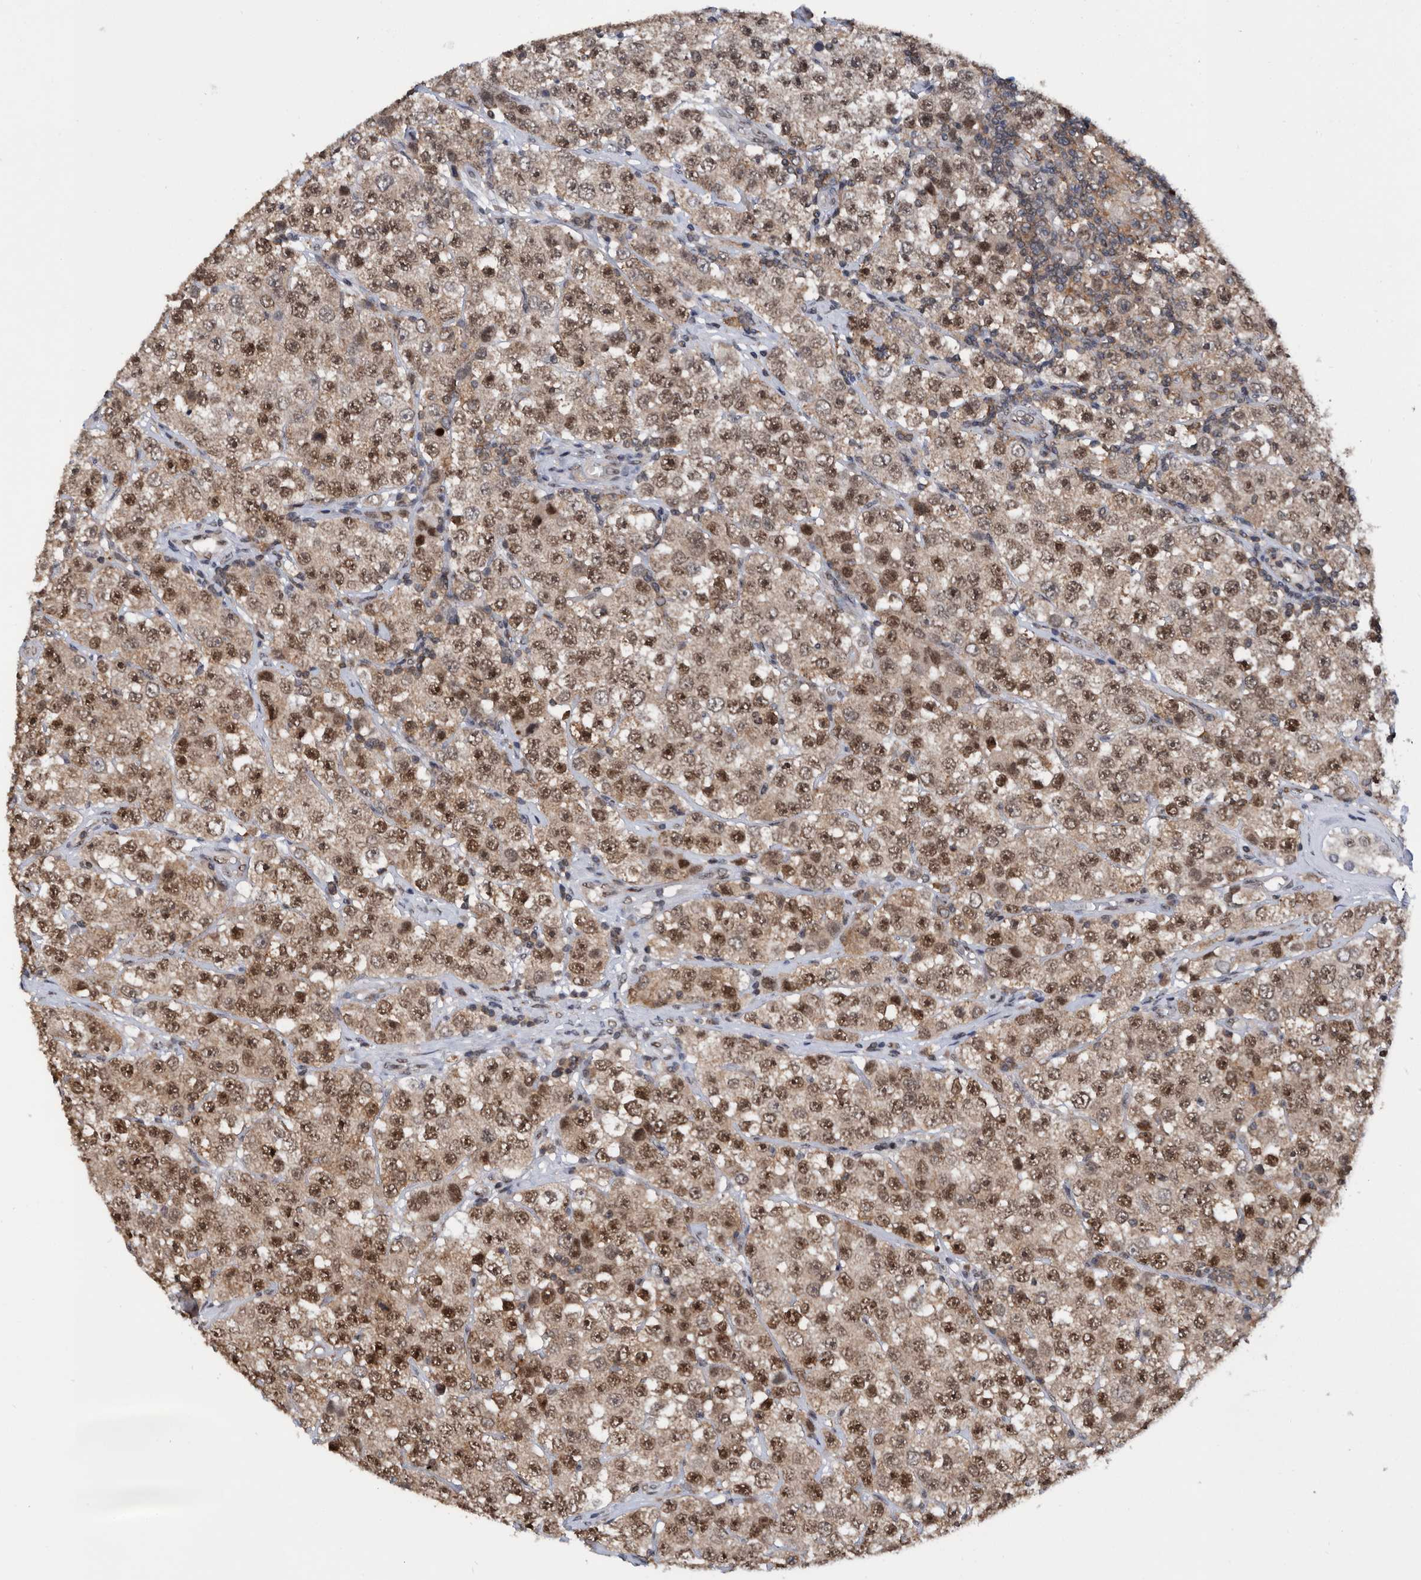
{"staining": {"intensity": "moderate", "quantity": ">75%", "location": "cytoplasmic/membranous,nuclear"}, "tissue": "testis cancer", "cell_type": "Tumor cells", "image_type": "cancer", "snomed": [{"axis": "morphology", "description": "Seminoma, NOS"}, {"axis": "topography", "description": "Testis"}], "caption": "This is a histology image of immunohistochemistry (IHC) staining of seminoma (testis), which shows moderate expression in the cytoplasmic/membranous and nuclear of tumor cells.", "gene": "ZNF260", "patient": {"sex": "male", "age": 28}}